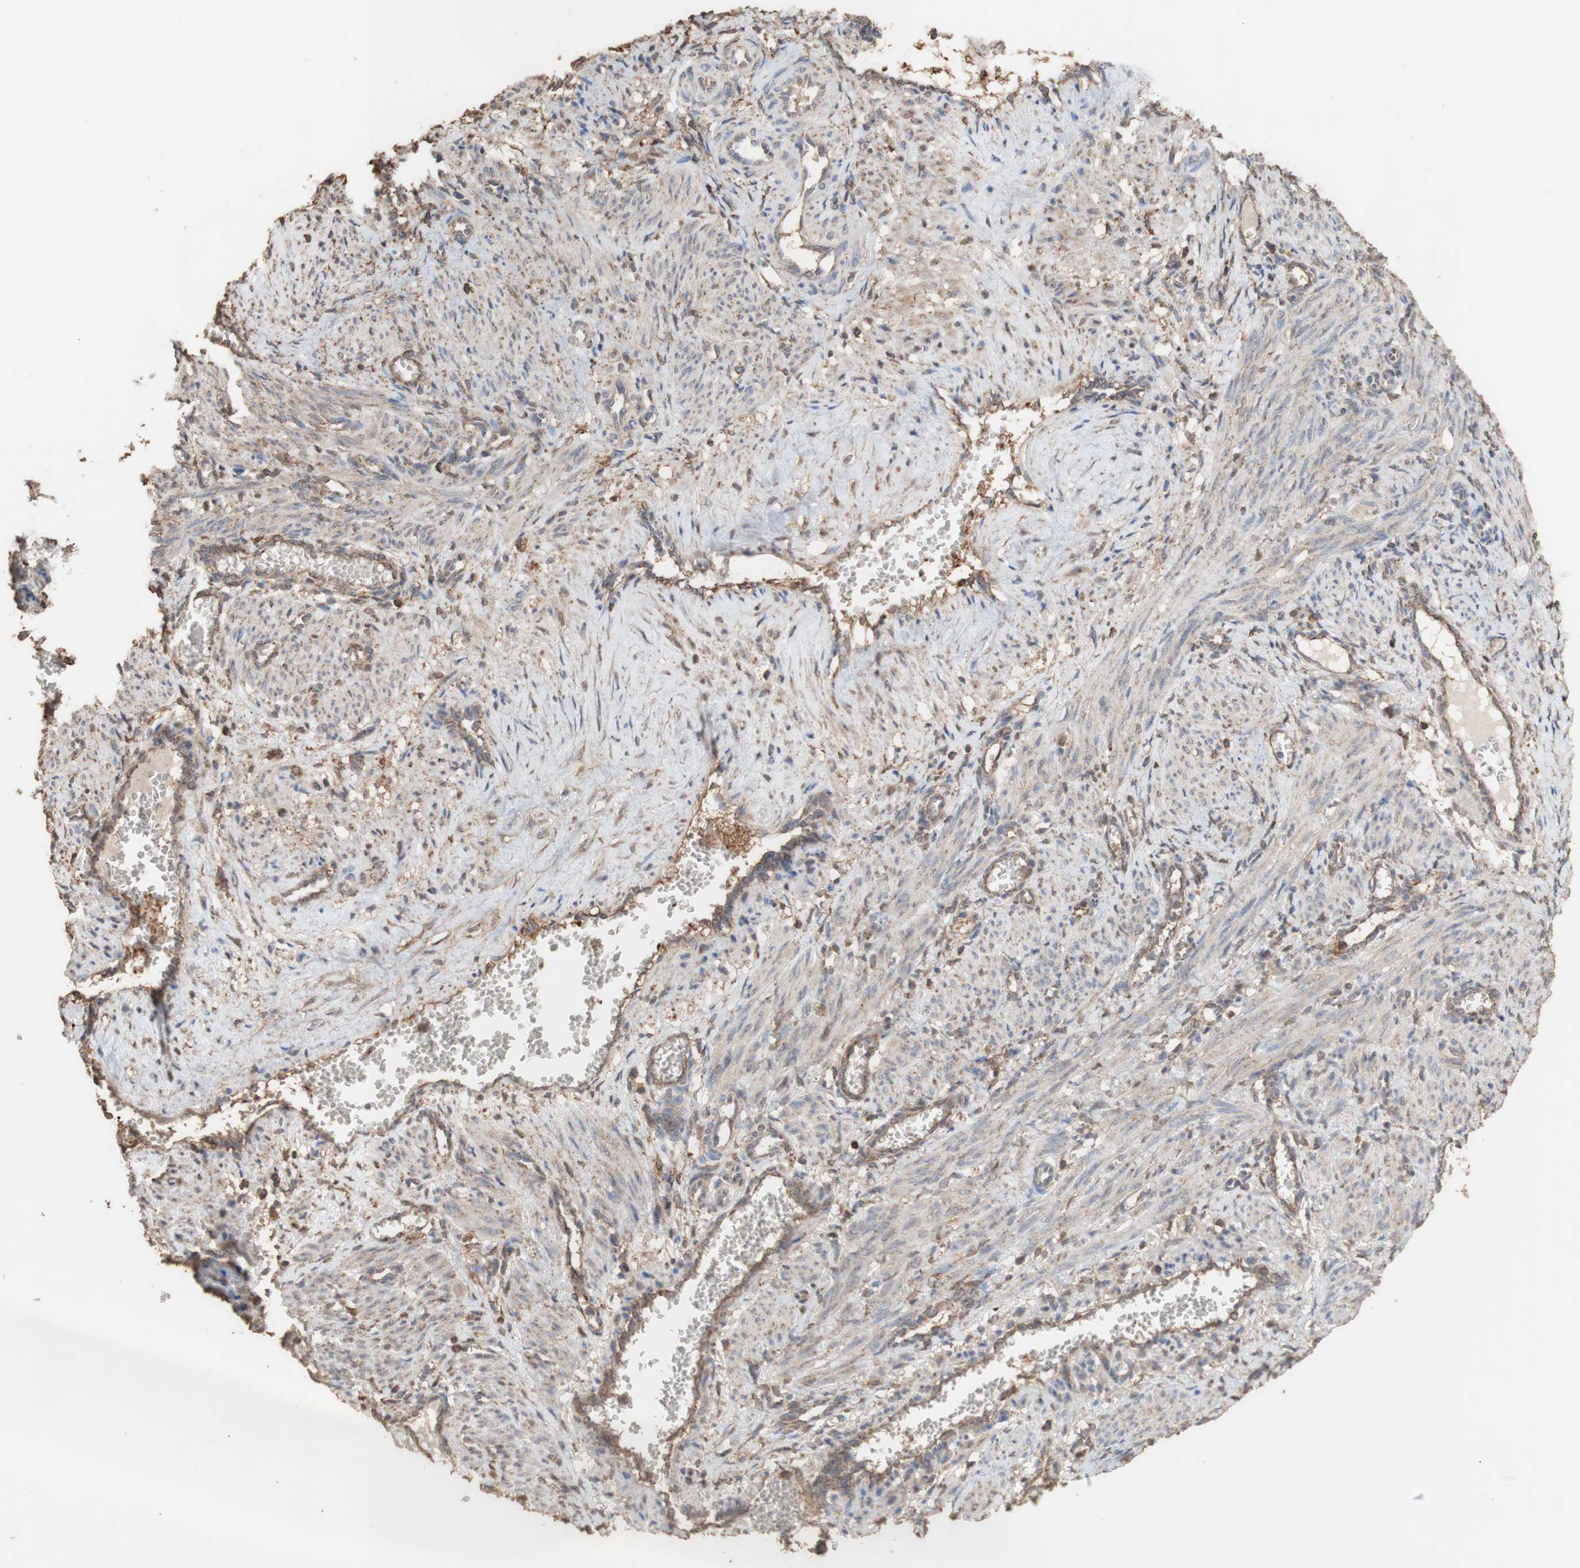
{"staining": {"intensity": "weak", "quantity": ">75%", "location": "cytoplasmic/membranous"}, "tissue": "smooth muscle", "cell_type": "Smooth muscle cells", "image_type": "normal", "snomed": [{"axis": "morphology", "description": "Normal tissue, NOS"}, {"axis": "topography", "description": "Endometrium"}], "caption": "DAB immunohistochemical staining of benign smooth muscle displays weak cytoplasmic/membranous protein staining in approximately >75% of smooth muscle cells.", "gene": "ALDH9A1", "patient": {"sex": "female", "age": 33}}